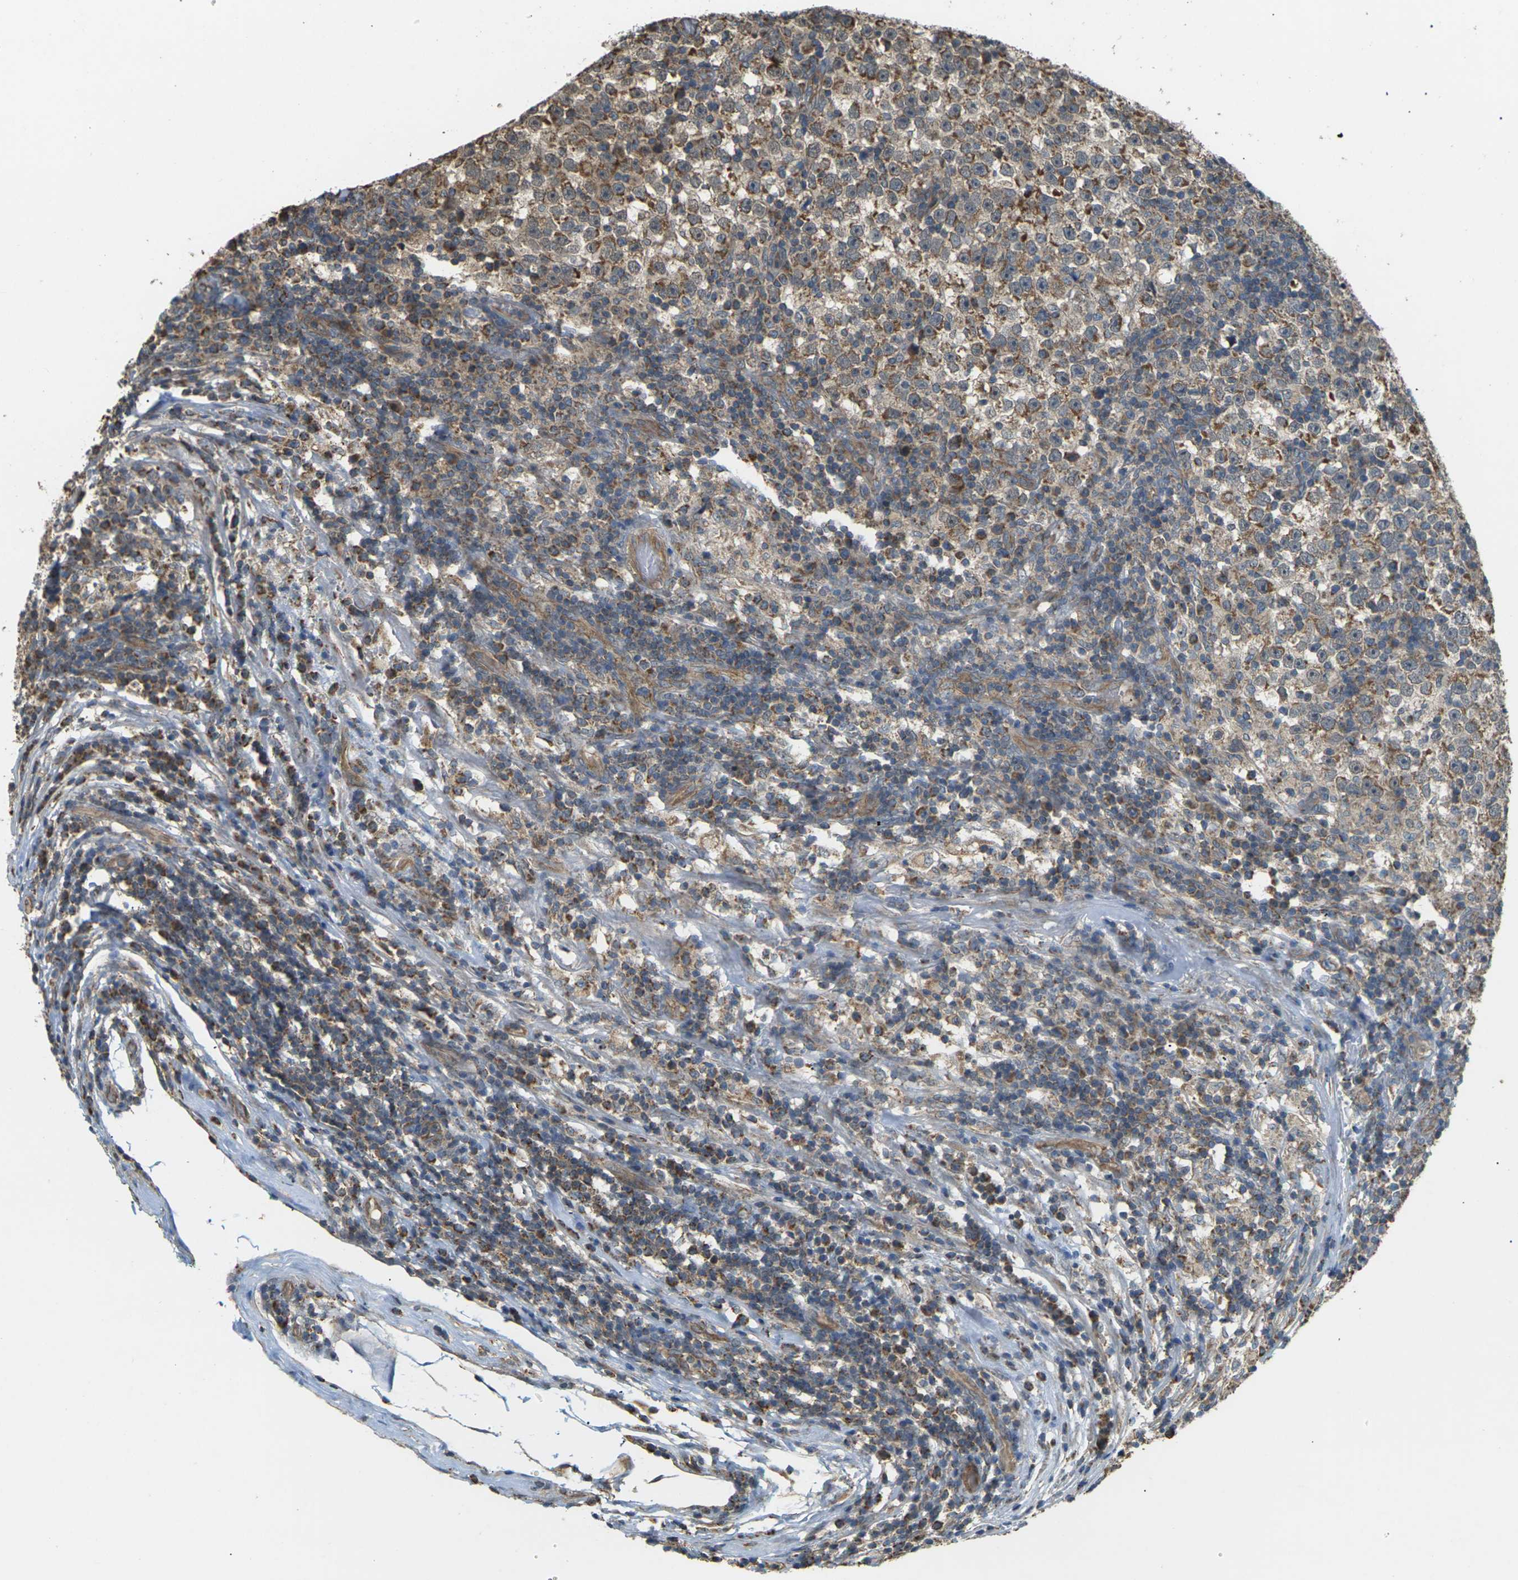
{"staining": {"intensity": "moderate", "quantity": ">75%", "location": "cytoplasmic/membranous"}, "tissue": "testis cancer", "cell_type": "Tumor cells", "image_type": "cancer", "snomed": [{"axis": "morphology", "description": "Seminoma, NOS"}, {"axis": "topography", "description": "Testis"}], "caption": "Protein expression by immunohistochemistry (IHC) exhibits moderate cytoplasmic/membranous expression in about >75% of tumor cells in seminoma (testis).", "gene": "KSR1", "patient": {"sex": "male", "age": 43}}